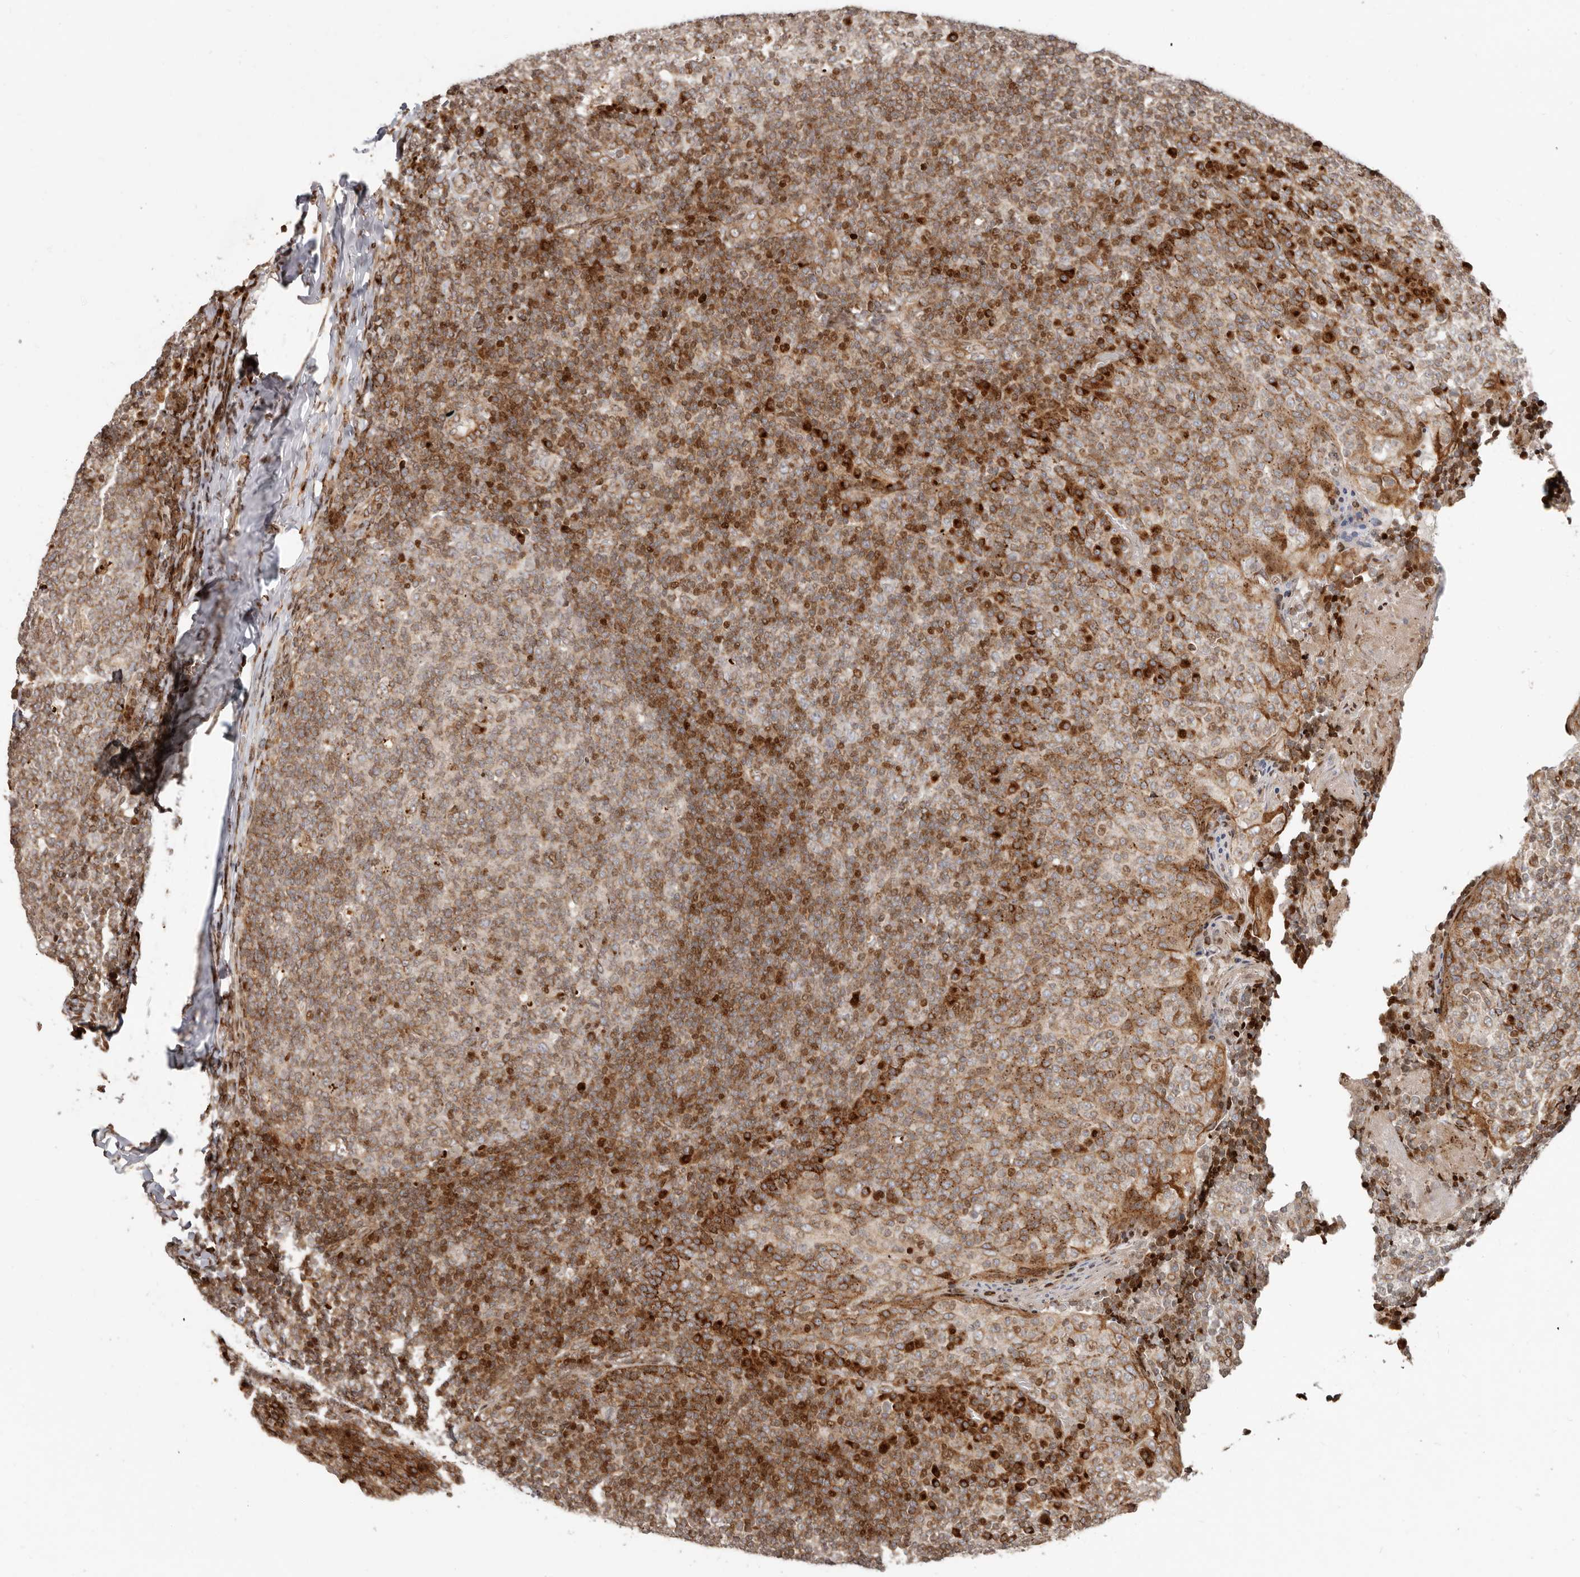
{"staining": {"intensity": "moderate", "quantity": "25%-75%", "location": "cytoplasmic/membranous"}, "tissue": "tonsil", "cell_type": "Germinal center cells", "image_type": "normal", "snomed": [{"axis": "morphology", "description": "Normal tissue, NOS"}, {"axis": "topography", "description": "Tonsil"}], "caption": "Protein staining of unremarkable tonsil reveals moderate cytoplasmic/membranous positivity in about 25%-75% of germinal center cells.", "gene": "TRIM4", "patient": {"sex": "female", "age": 19}}